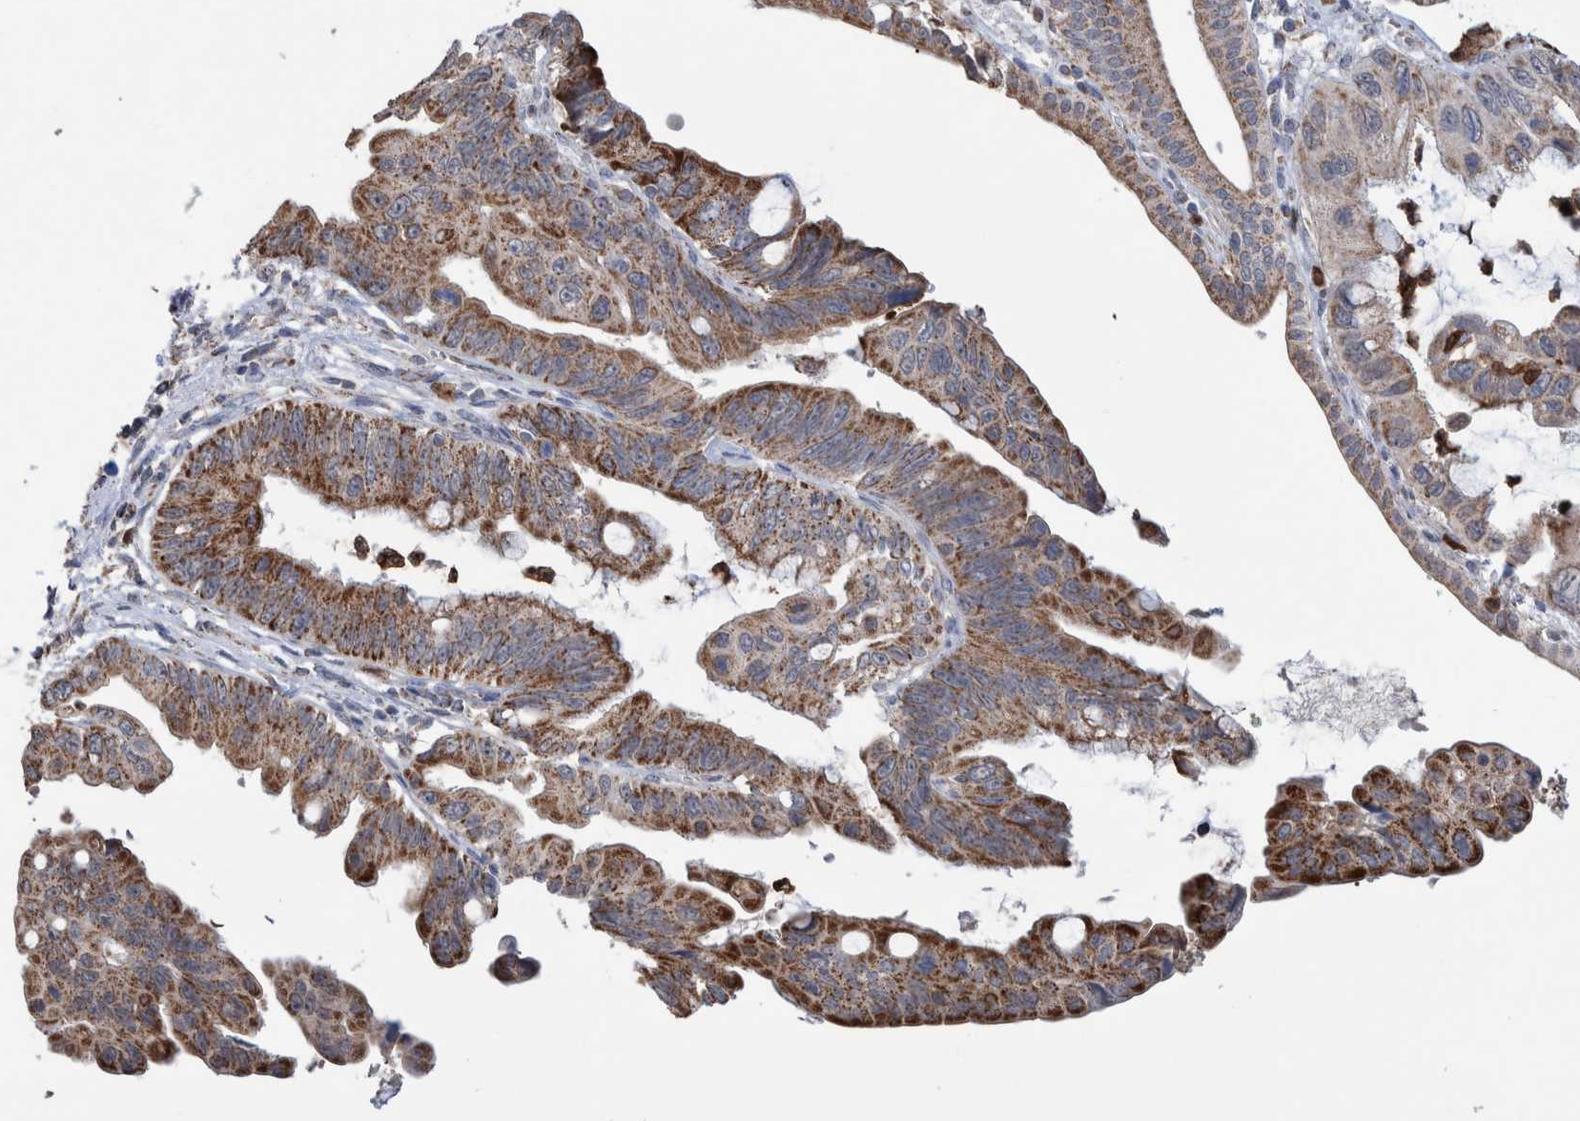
{"staining": {"intensity": "moderate", "quantity": ">75%", "location": "cytoplasmic/membranous"}, "tissue": "pancreatic cancer", "cell_type": "Tumor cells", "image_type": "cancer", "snomed": [{"axis": "morphology", "description": "Adenocarcinoma, NOS"}, {"axis": "topography", "description": "Pancreas"}], "caption": "DAB immunohistochemical staining of pancreatic cancer (adenocarcinoma) shows moderate cytoplasmic/membranous protein expression in about >75% of tumor cells.", "gene": "DECR1", "patient": {"sex": "female", "age": 72}}